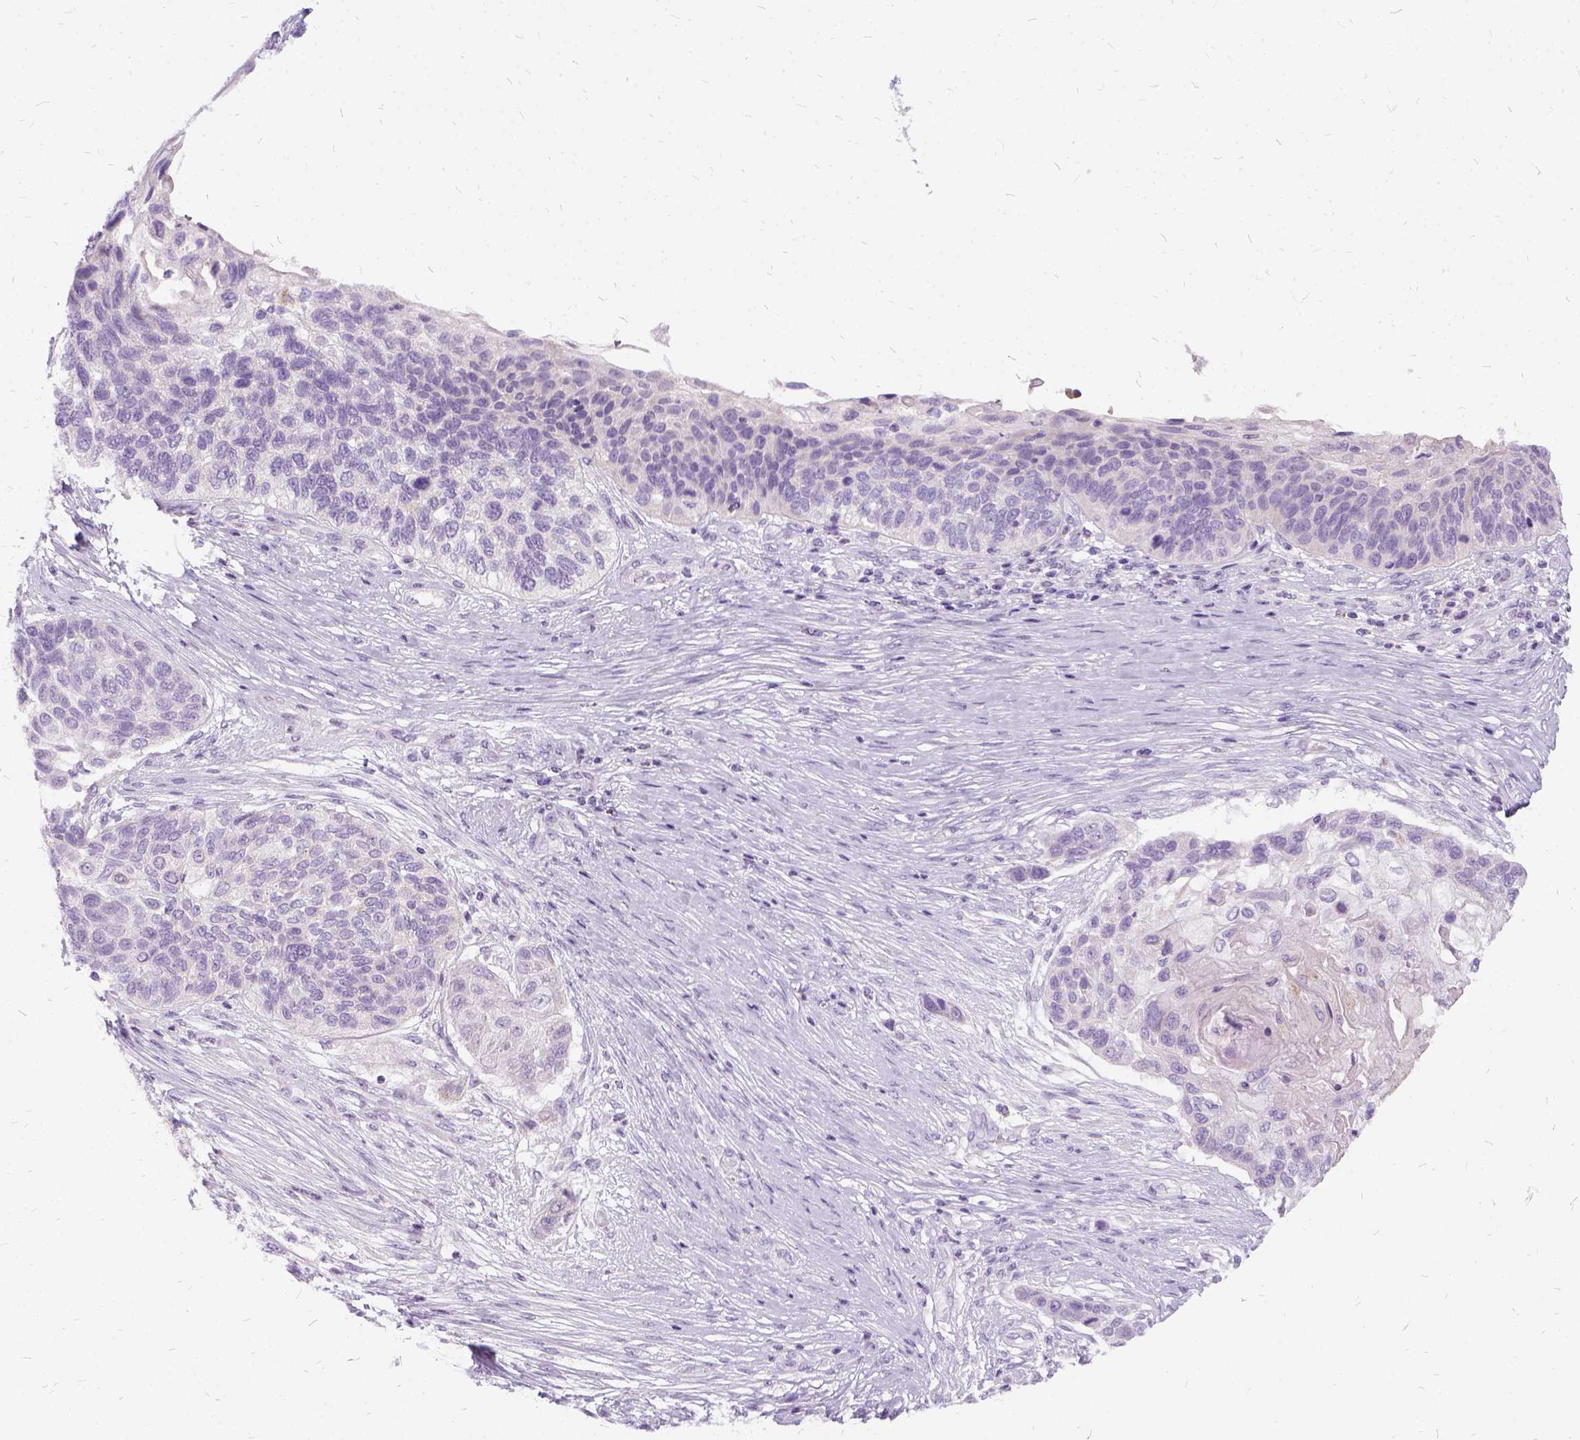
{"staining": {"intensity": "negative", "quantity": "none", "location": "none"}, "tissue": "lung cancer", "cell_type": "Tumor cells", "image_type": "cancer", "snomed": [{"axis": "morphology", "description": "Squamous cell carcinoma, NOS"}, {"axis": "topography", "description": "Lung"}], "caption": "The photomicrograph displays no staining of tumor cells in lung cancer. (Immunohistochemistry (ihc), brightfield microscopy, high magnification).", "gene": "FDX1", "patient": {"sex": "male", "age": 69}}